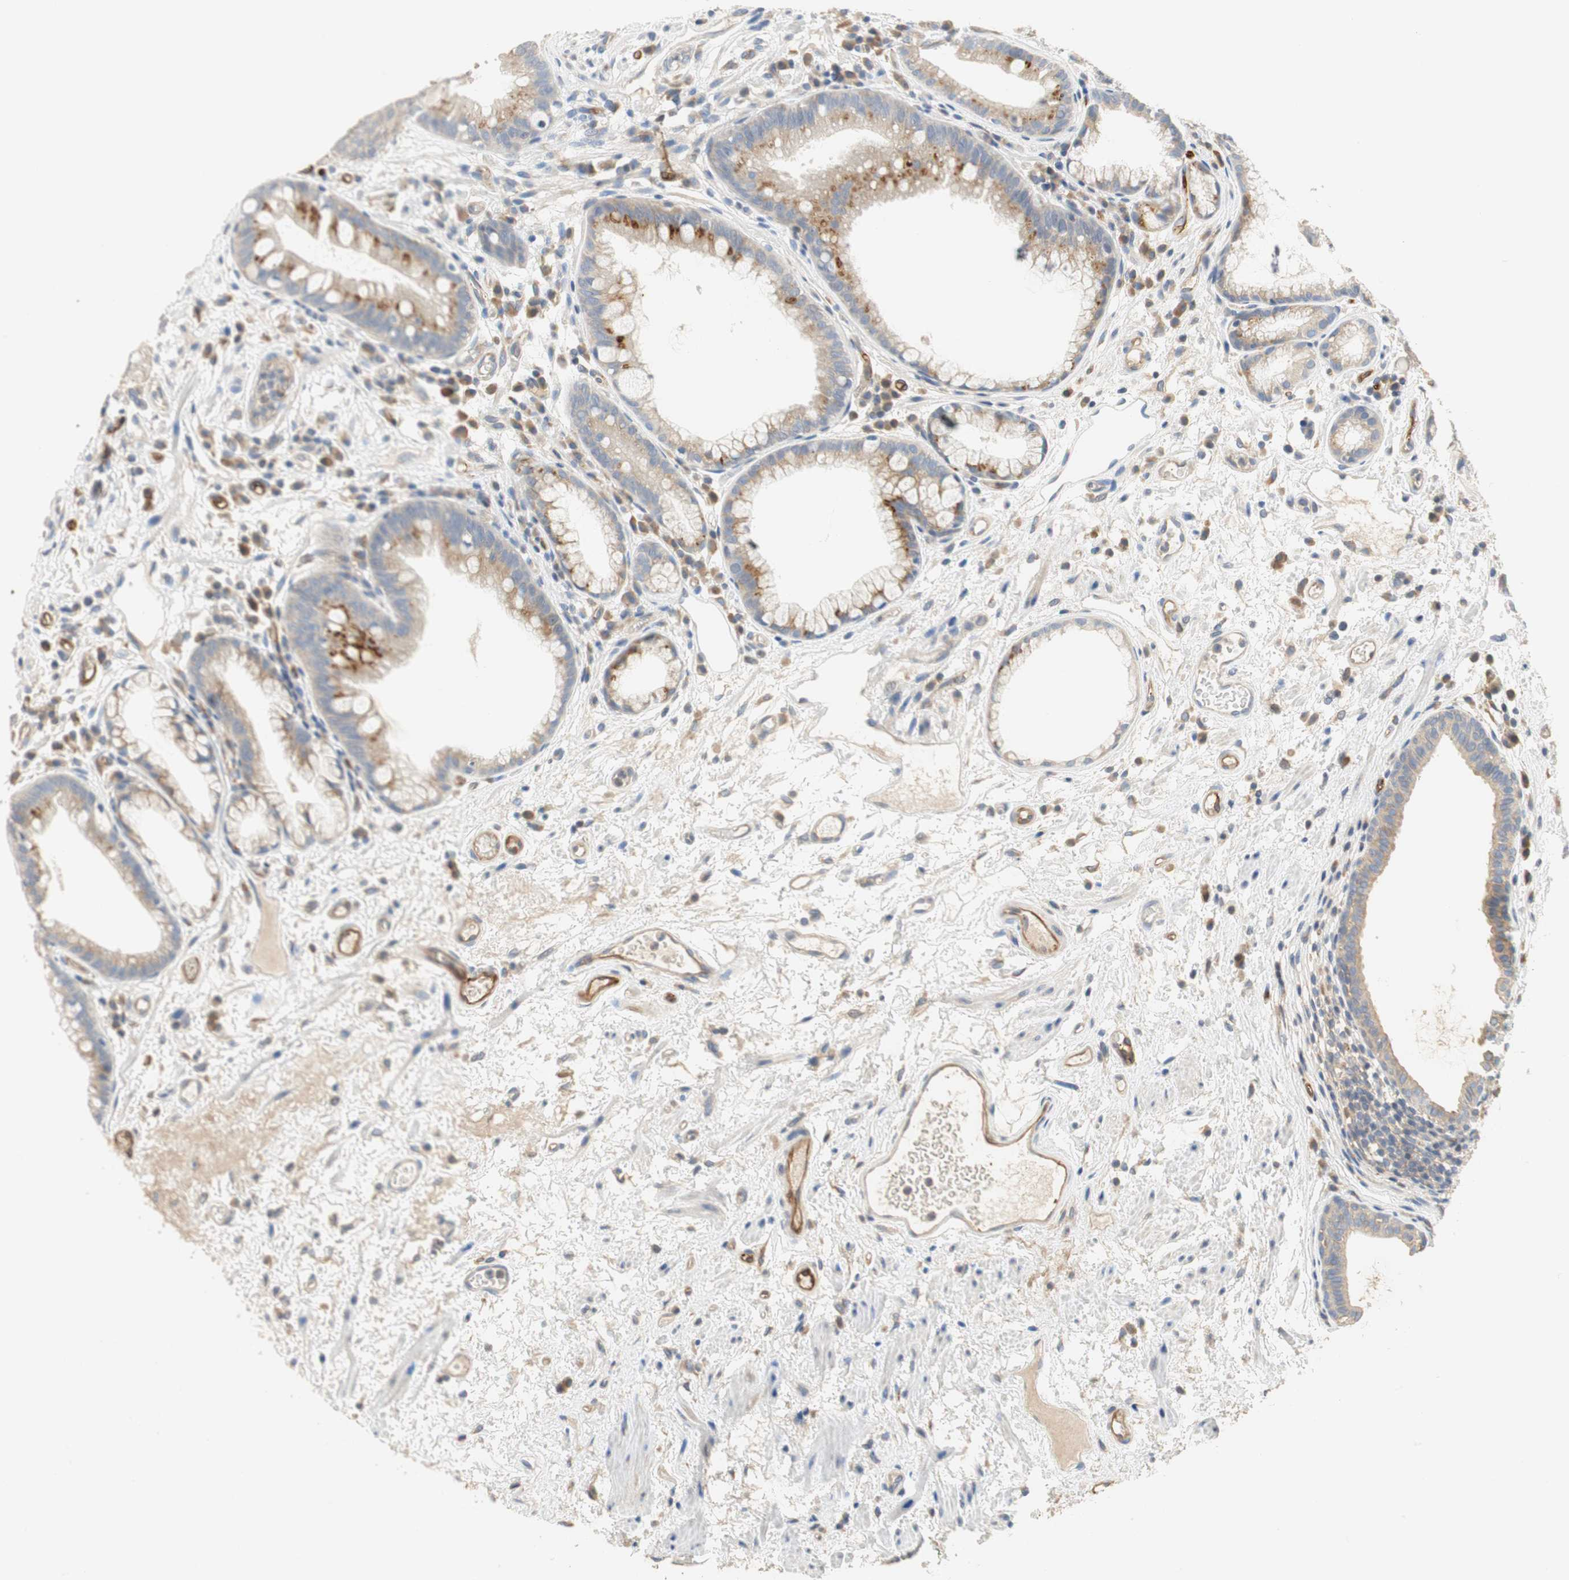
{"staining": {"intensity": "weak", "quantity": "25%-75%", "location": "cytoplasmic/membranous"}, "tissue": "stomach", "cell_type": "Glandular cells", "image_type": "normal", "snomed": [{"axis": "morphology", "description": "Normal tissue, NOS"}, {"axis": "topography", "description": "Stomach, upper"}], "caption": "Unremarkable stomach was stained to show a protein in brown. There is low levels of weak cytoplasmic/membranous expression in approximately 25%-75% of glandular cells.", "gene": "ALPL", "patient": {"sex": "male", "age": 72}}